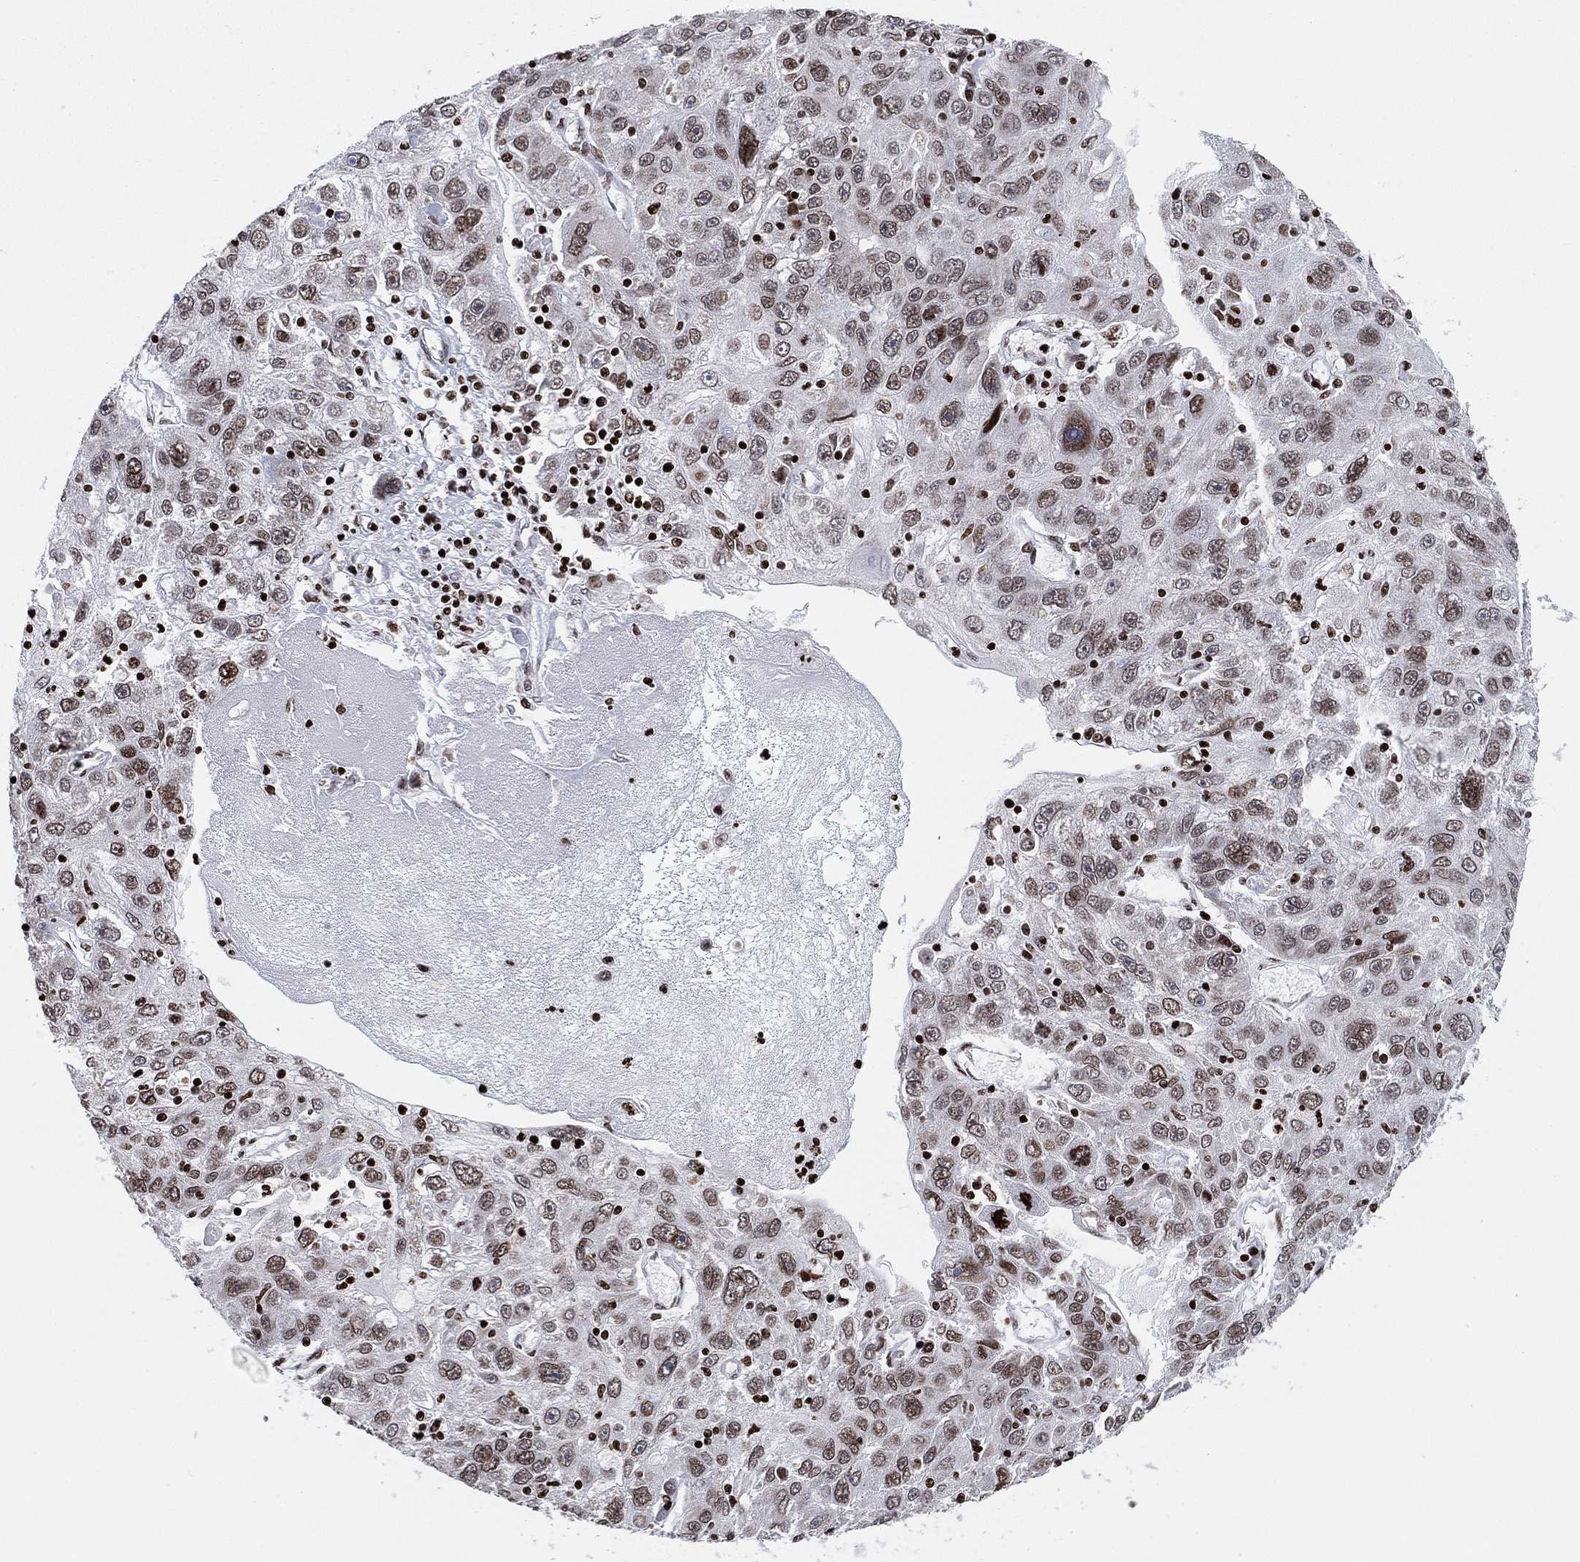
{"staining": {"intensity": "moderate", "quantity": "<25%", "location": "nuclear"}, "tissue": "stomach cancer", "cell_type": "Tumor cells", "image_type": "cancer", "snomed": [{"axis": "morphology", "description": "Adenocarcinoma, NOS"}, {"axis": "topography", "description": "Stomach"}], "caption": "The histopathology image shows immunohistochemical staining of stomach cancer (adenocarcinoma). There is moderate nuclear expression is present in approximately <25% of tumor cells. (DAB IHC with brightfield microscopy, high magnification).", "gene": "MFSD14A", "patient": {"sex": "male", "age": 56}}